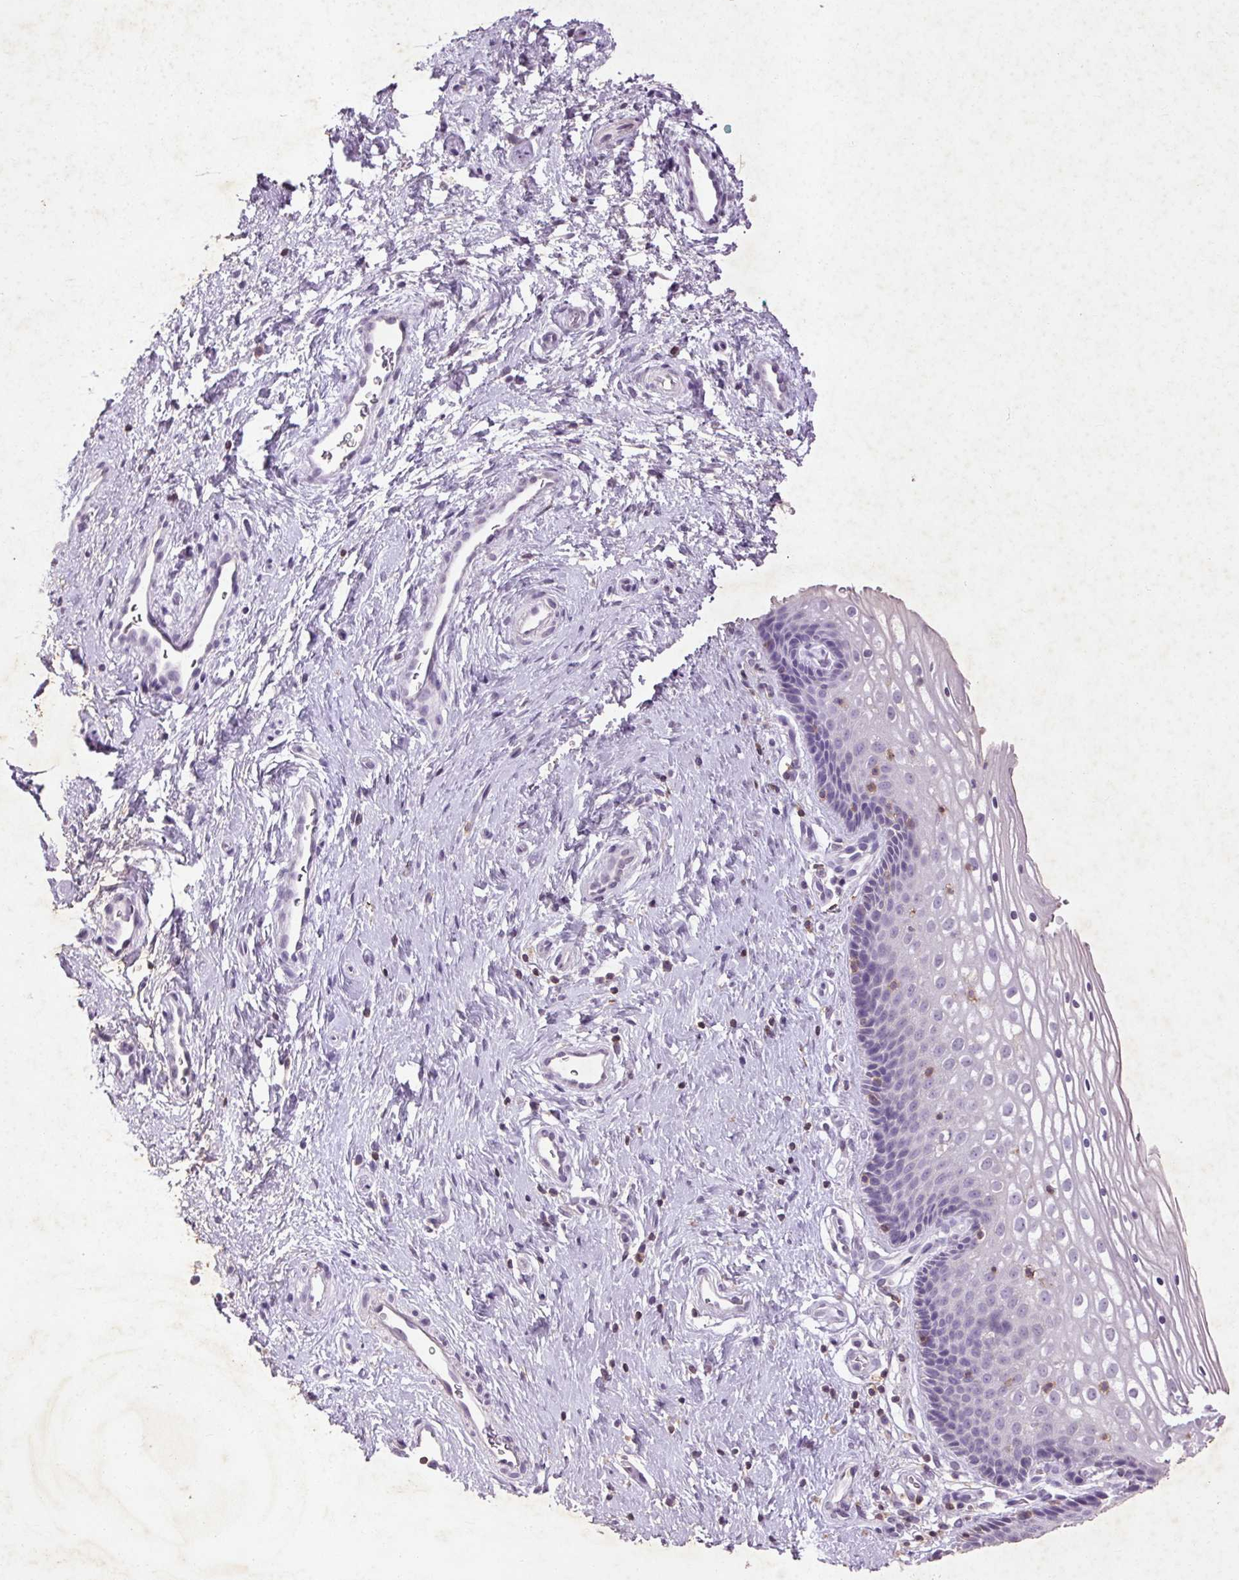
{"staining": {"intensity": "negative", "quantity": "none", "location": "none"}, "tissue": "cervix", "cell_type": "Glandular cells", "image_type": "normal", "snomed": [{"axis": "morphology", "description": "Normal tissue, NOS"}, {"axis": "topography", "description": "Cervix"}], "caption": "Normal cervix was stained to show a protein in brown. There is no significant positivity in glandular cells. (DAB immunohistochemistry visualized using brightfield microscopy, high magnification).", "gene": "FNDC7", "patient": {"sex": "female", "age": 34}}